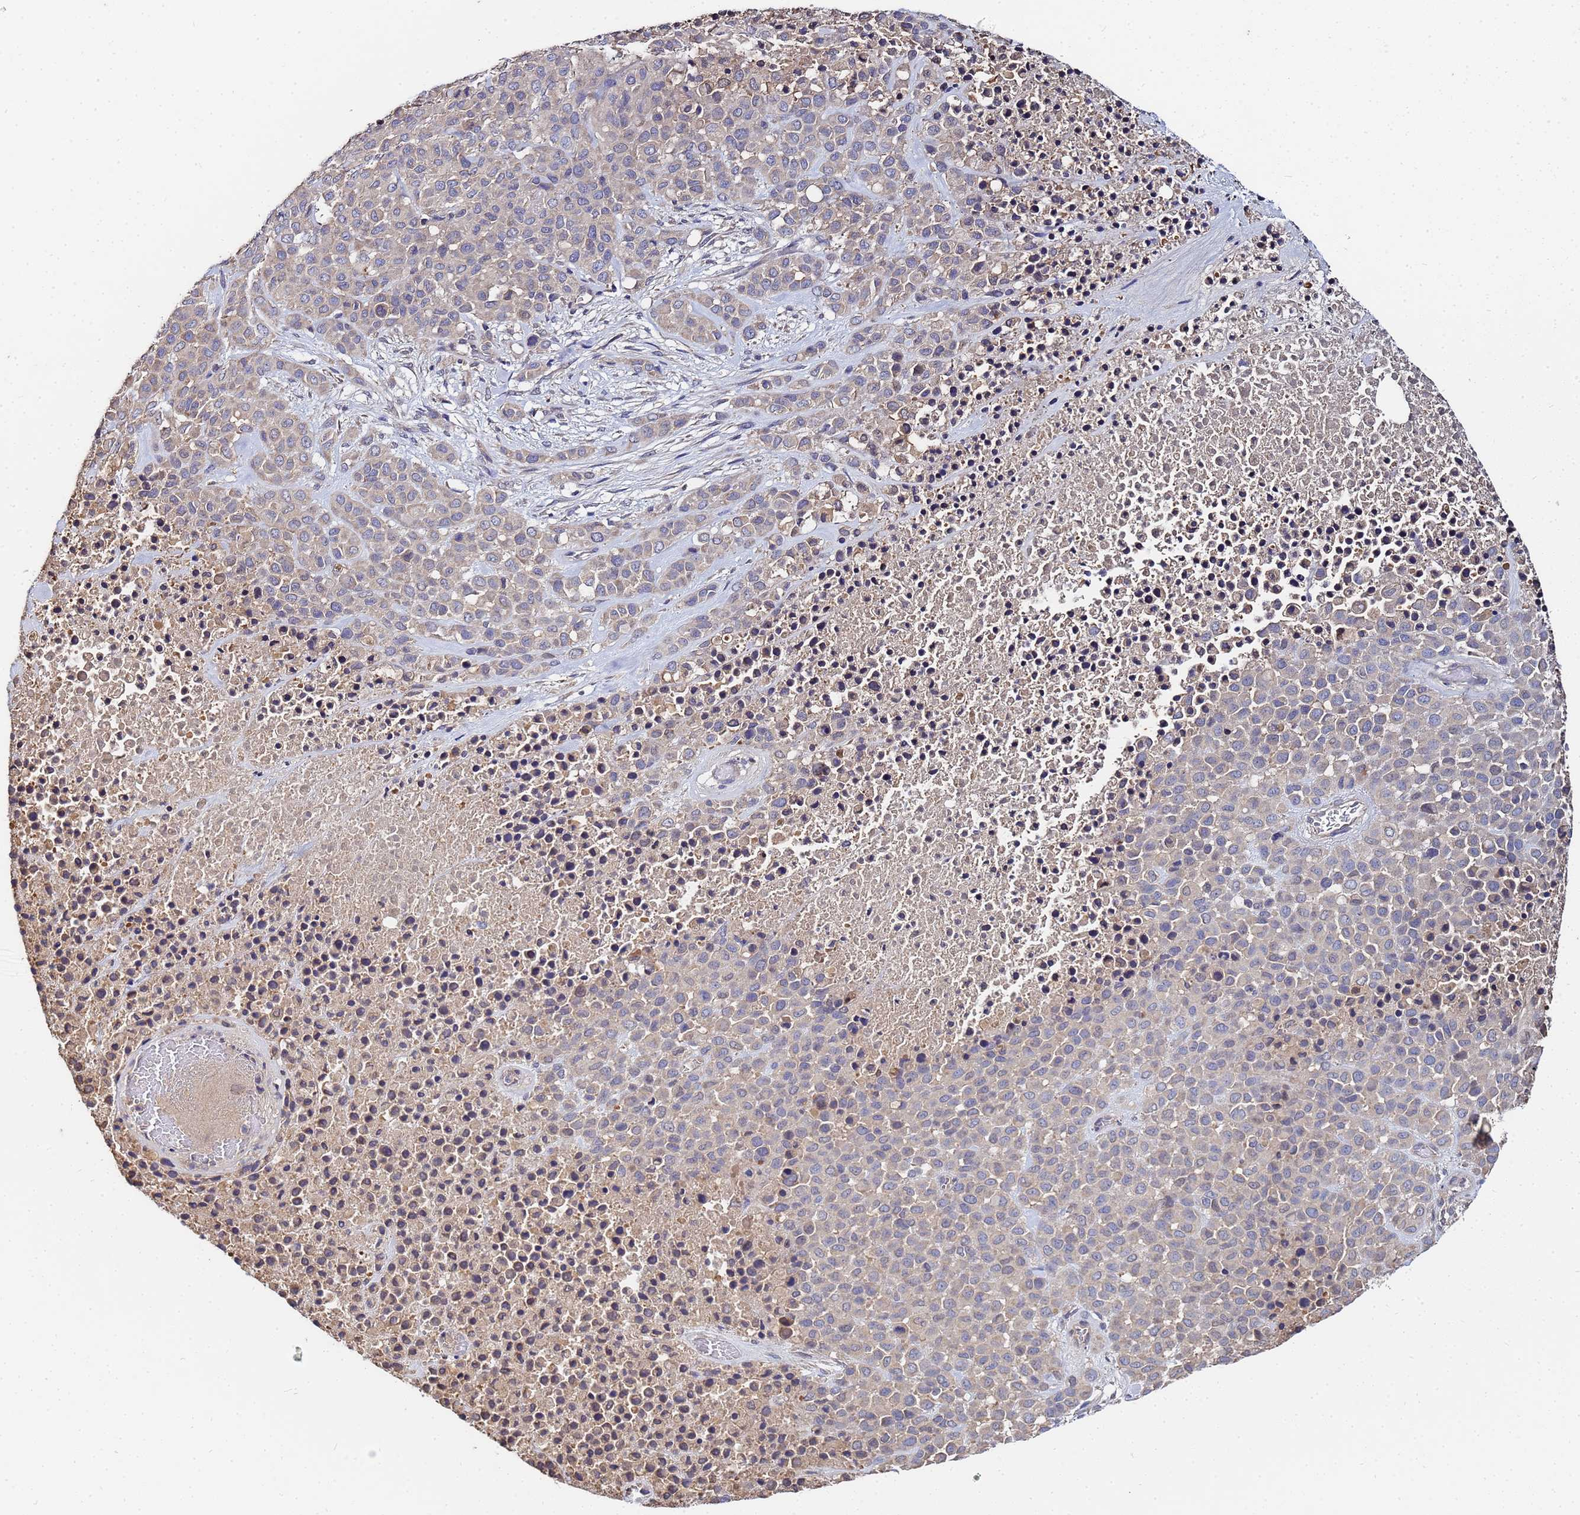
{"staining": {"intensity": "negative", "quantity": "none", "location": "none"}, "tissue": "melanoma", "cell_type": "Tumor cells", "image_type": "cancer", "snomed": [{"axis": "morphology", "description": "Malignant melanoma, Metastatic site"}, {"axis": "topography", "description": "Skin"}], "caption": "The photomicrograph displays no significant expression in tumor cells of melanoma.", "gene": "C5orf34", "patient": {"sex": "female", "age": 81}}